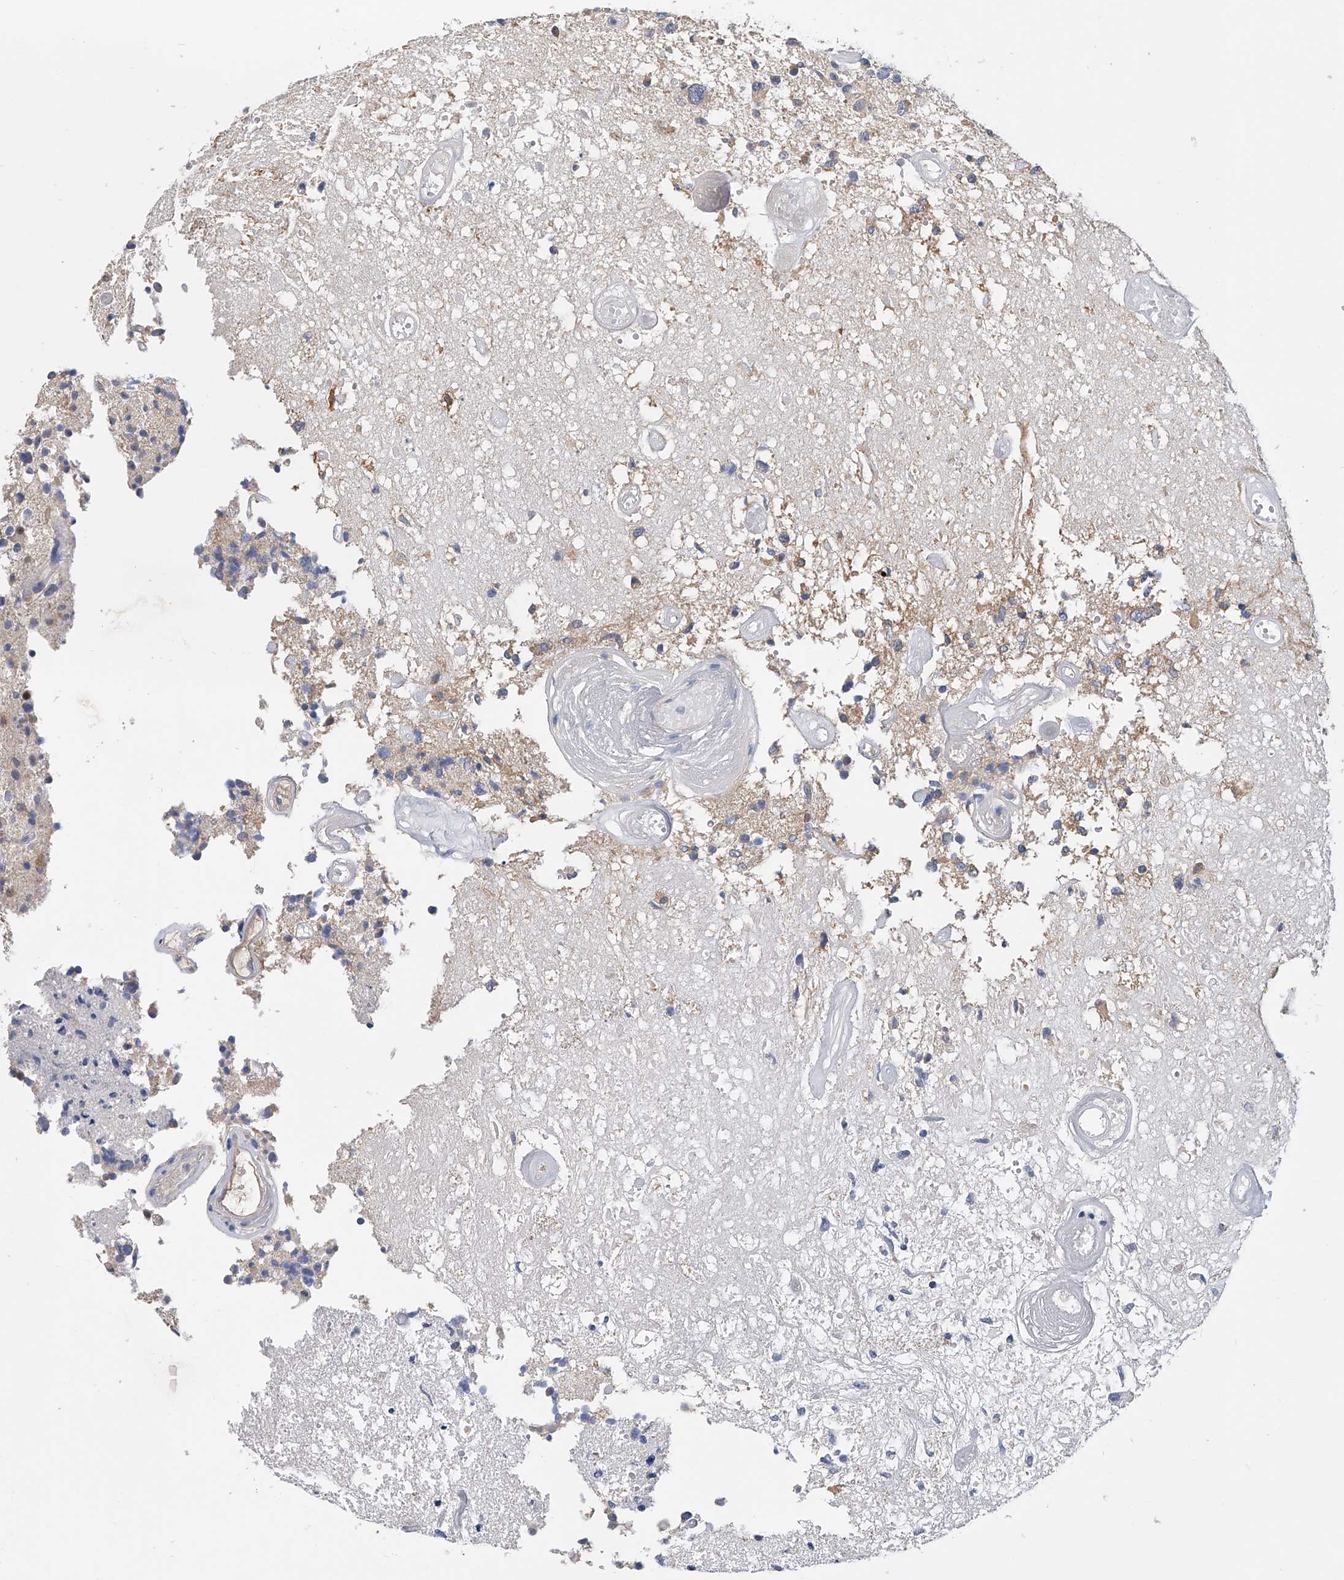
{"staining": {"intensity": "negative", "quantity": "none", "location": "none"}, "tissue": "glioma", "cell_type": "Tumor cells", "image_type": "cancer", "snomed": [{"axis": "morphology", "description": "Glioma, malignant, High grade"}, {"axis": "morphology", "description": "Glioblastoma, NOS"}, {"axis": "topography", "description": "Brain"}], "caption": "This is a photomicrograph of immunohistochemistry (IHC) staining of glioma, which shows no positivity in tumor cells.", "gene": "PGM3", "patient": {"sex": "male", "age": 60}}